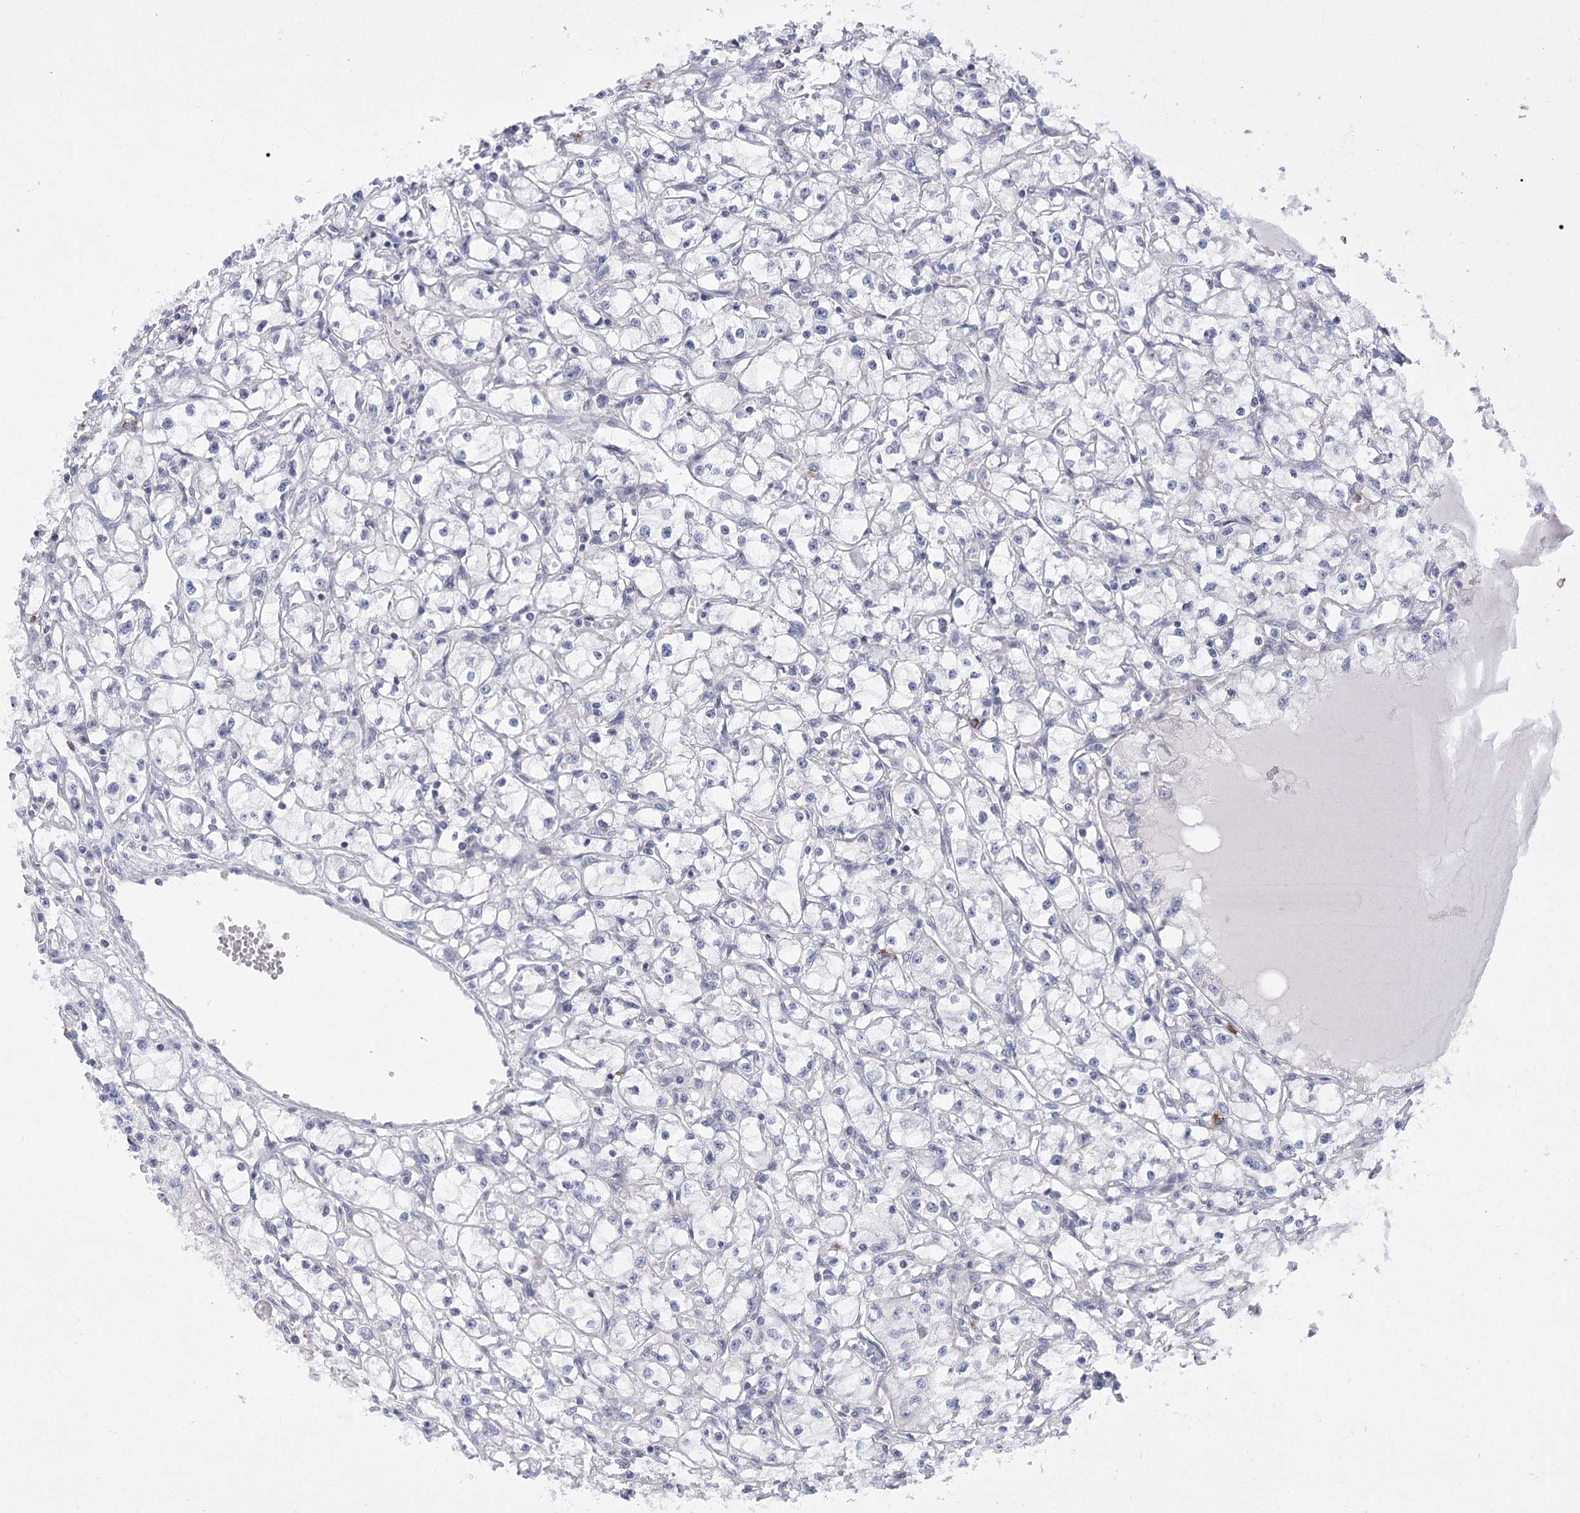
{"staining": {"intensity": "negative", "quantity": "none", "location": "none"}, "tissue": "renal cancer", "cell_type": "Tumor cells", "image_type": "cancer", "snomed": [{"axis": "morphology", "description": "Adenocarcinoma, NOS"}, {"axis": "topography", "description": "Kidney"}], "caption": "A high-resolution micrograph shows immunohistochemistry (IHC) staining of renal cancer, which displays no significant staining in tumor cells. (Immunohistochemistry, brightfield microscopy, high magnification).", "gene": "FAM76B", "patient": {"sex": "male", "age": 56}}